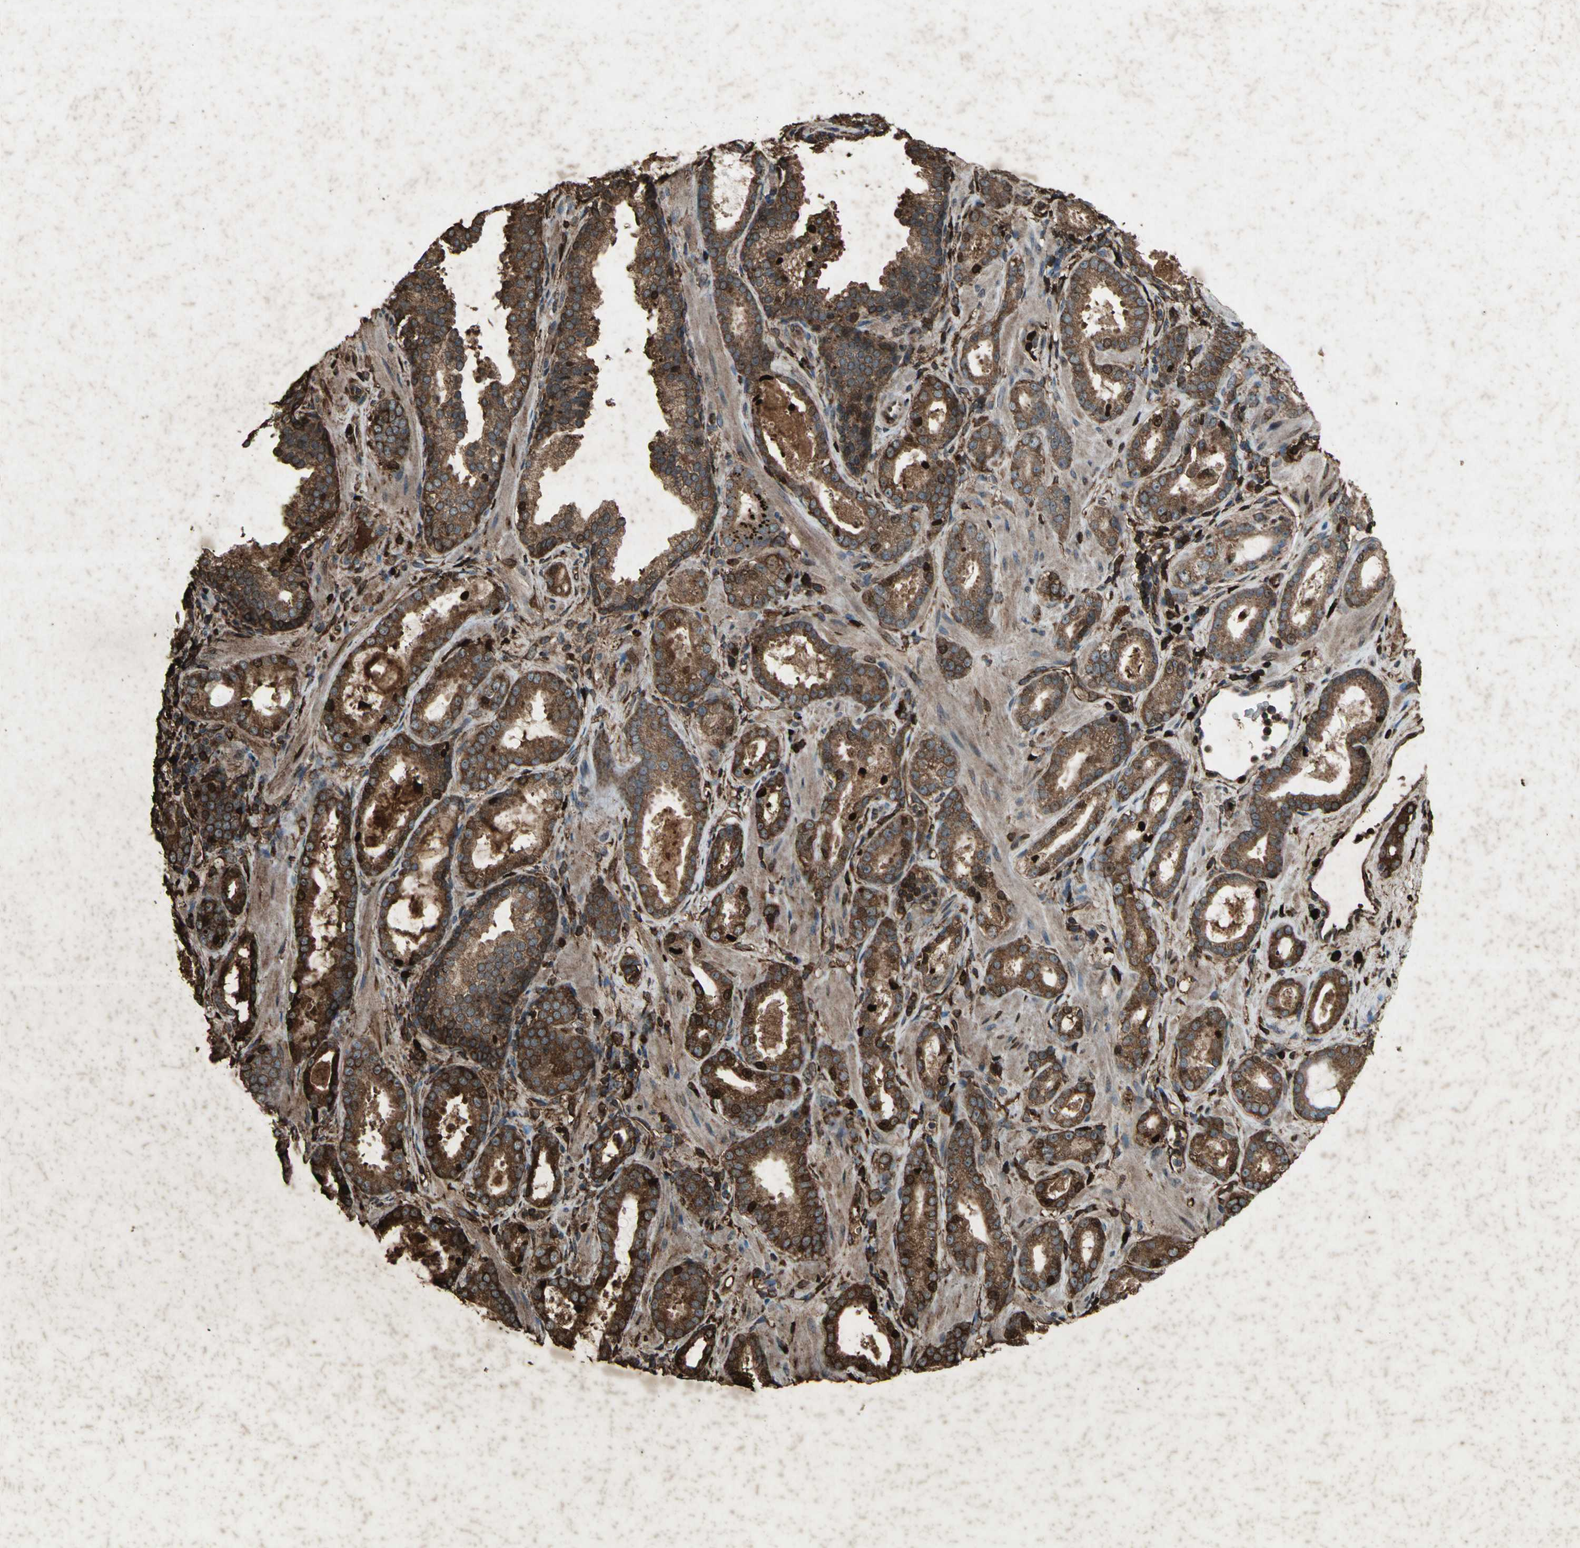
{"staining": {"intensity": "strong", "quantity": ">75%", "location": "cytoplasmic/membranous,nuclear"}, "tissue": "prostate cancer", "cell_type": "Tumor cells", "image_type": "cancer", "snomed": [{"axis": "morphology", "description": "Adenocarcinoma, Low grade"}, {"axis": "topography", "description": "Prostate"}], "caption": "About >75% of tumor cells in low-grade adenocarcinoma (prostate) exhibit strong cytoplasmic/membranous and nuclear protein staining as visualized by brown immunohistochemical staining.", "gene": "SEPTIN4", "patient": {"sex": "male", "age": 57}}